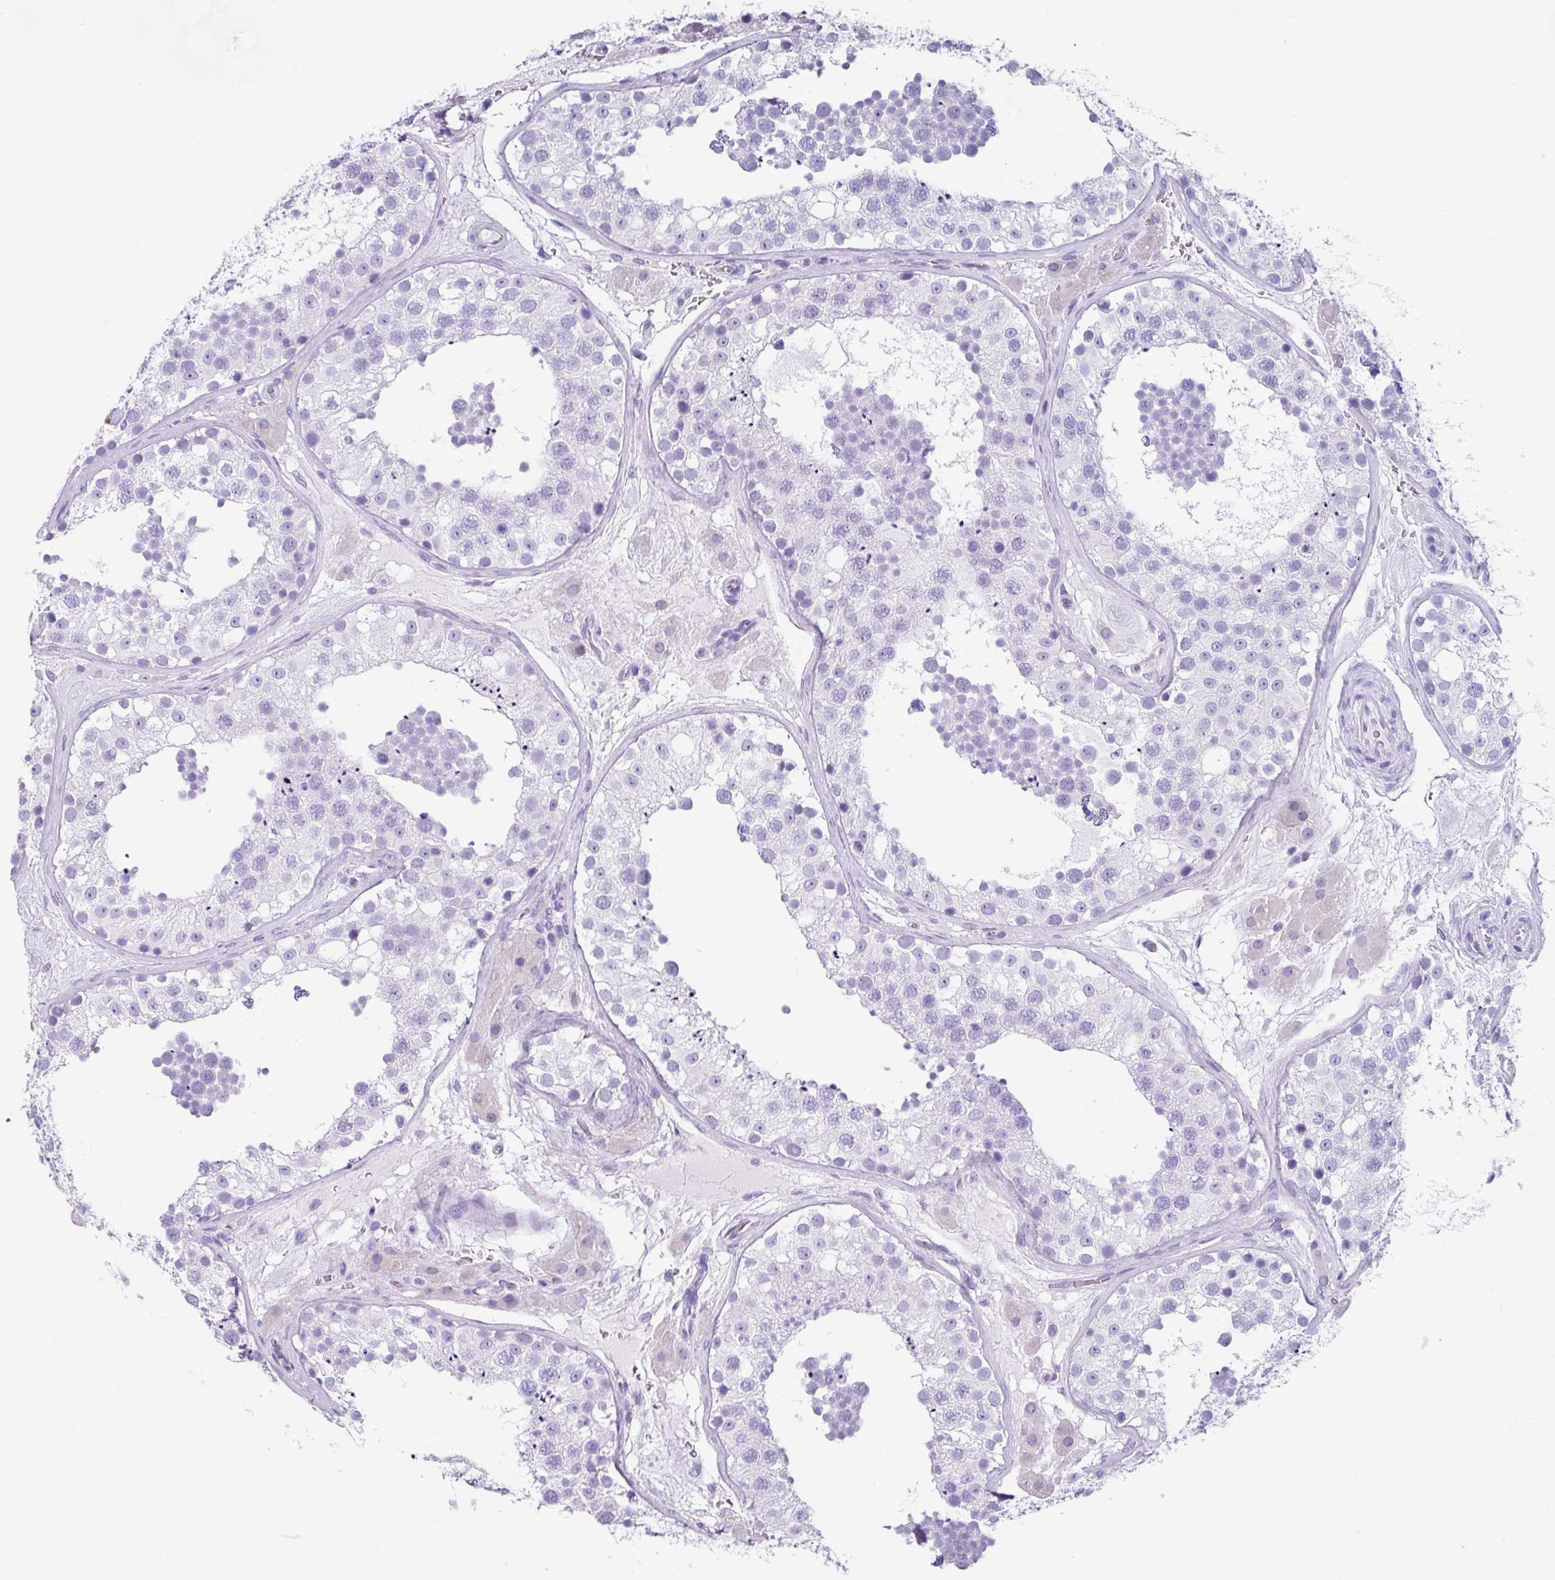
{"staining": {"intensity": "negative", "quantity": "none", "location": "none"}, "tissue": "testis", "cell_type": "Cells in seminiferous ducts", "image_type": "normal", "snomed": [{"axis": "morphology", "description": "Normal tissue, NOS"}, {"axis": "topography", "description": "Testis"}], "caption": "This is an immunohistochemistry histopathology image of unremarkable human testis. There is no staining in cells in seminiferous ducts.", "gene": "ZG16", "patient": {"sex": "male", "age": 26}}